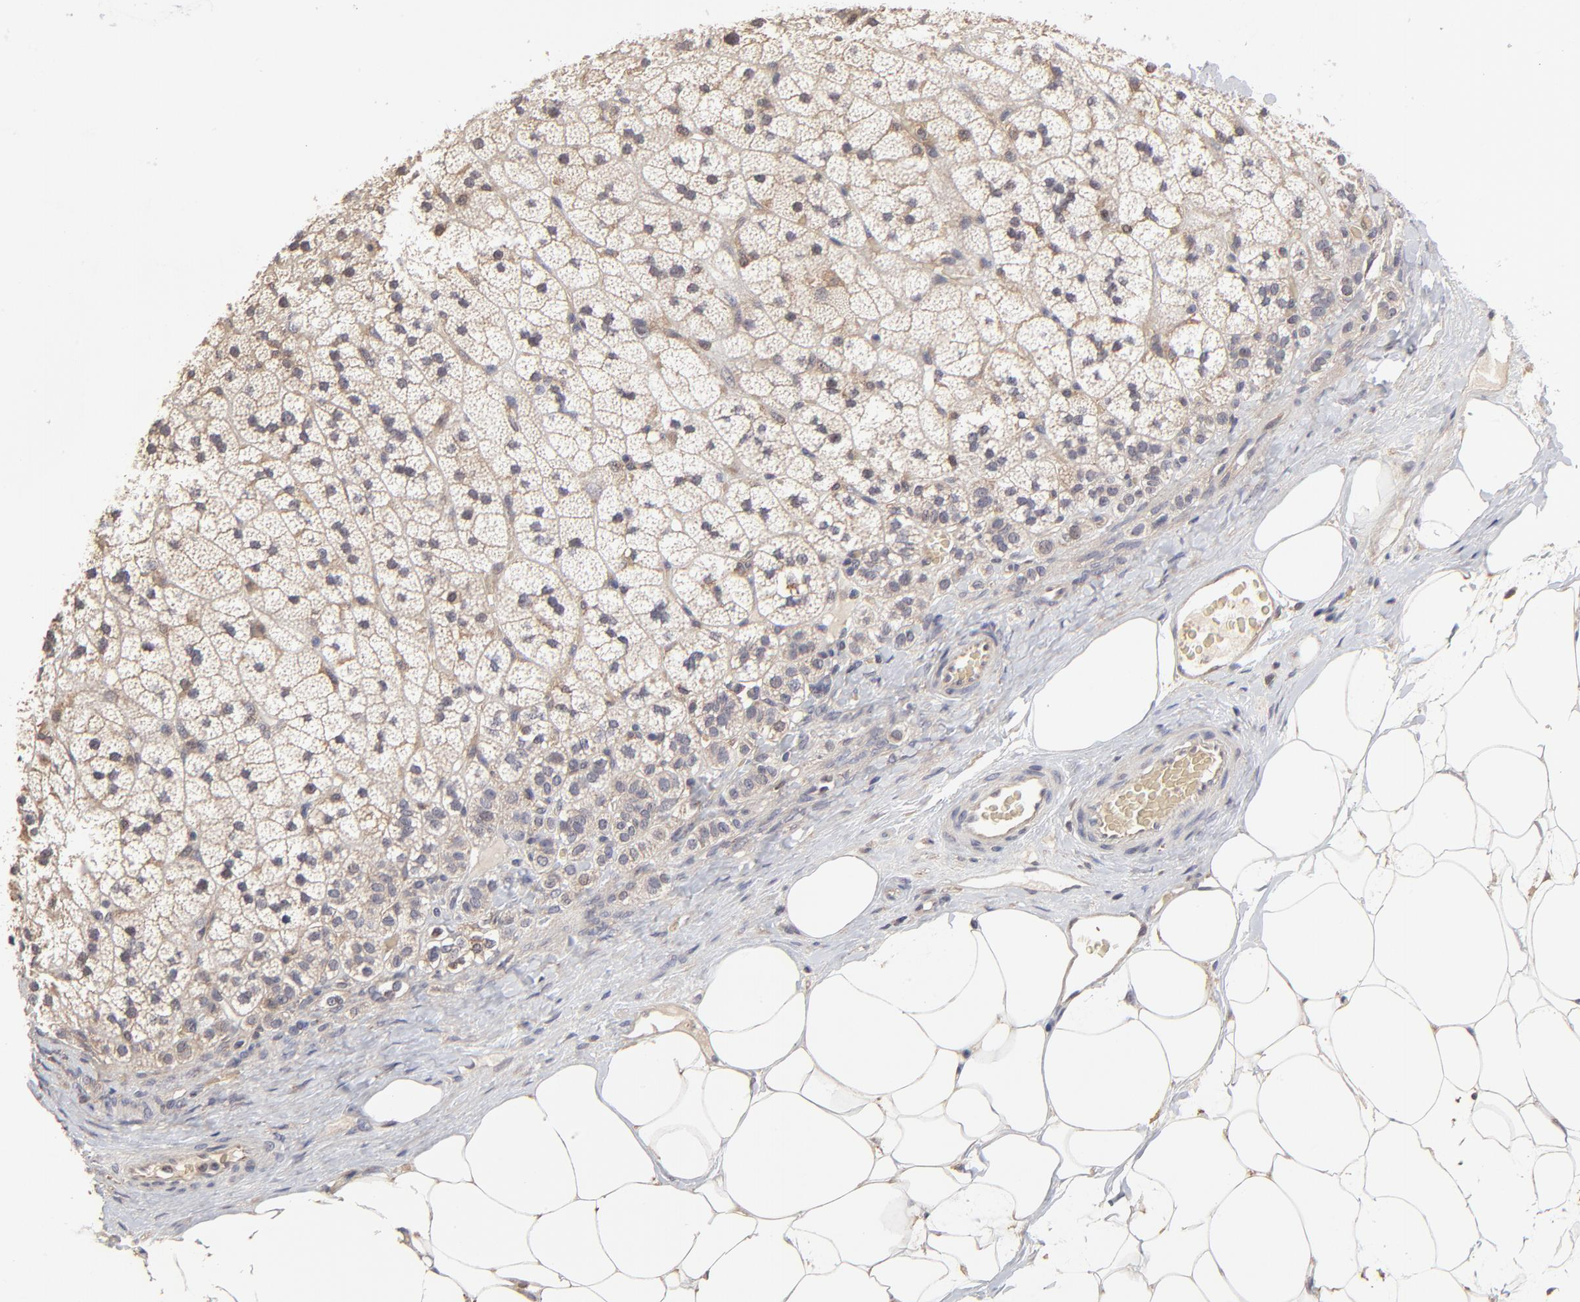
{"staining": {"intensity": "weak", "quantity": ">75%", "location": "cytoplasmic/membranous"}, "tissue": "adrenal gland", "cell_type": "Glandular cells", "image_type": "normal", "snomed": [{"axis": "morphology", "description": "Normal tissue, NOS"}, {"axis": "topography", "description": "Adrenal gland"}], "caption": "Protein staining of normal adrenal gland demonstrates weak cytoplasmic/membranous positivity in about >75% of glandular cells.", "gene": "FRMD8", "patient": {"sex": "male", "age": 35}}